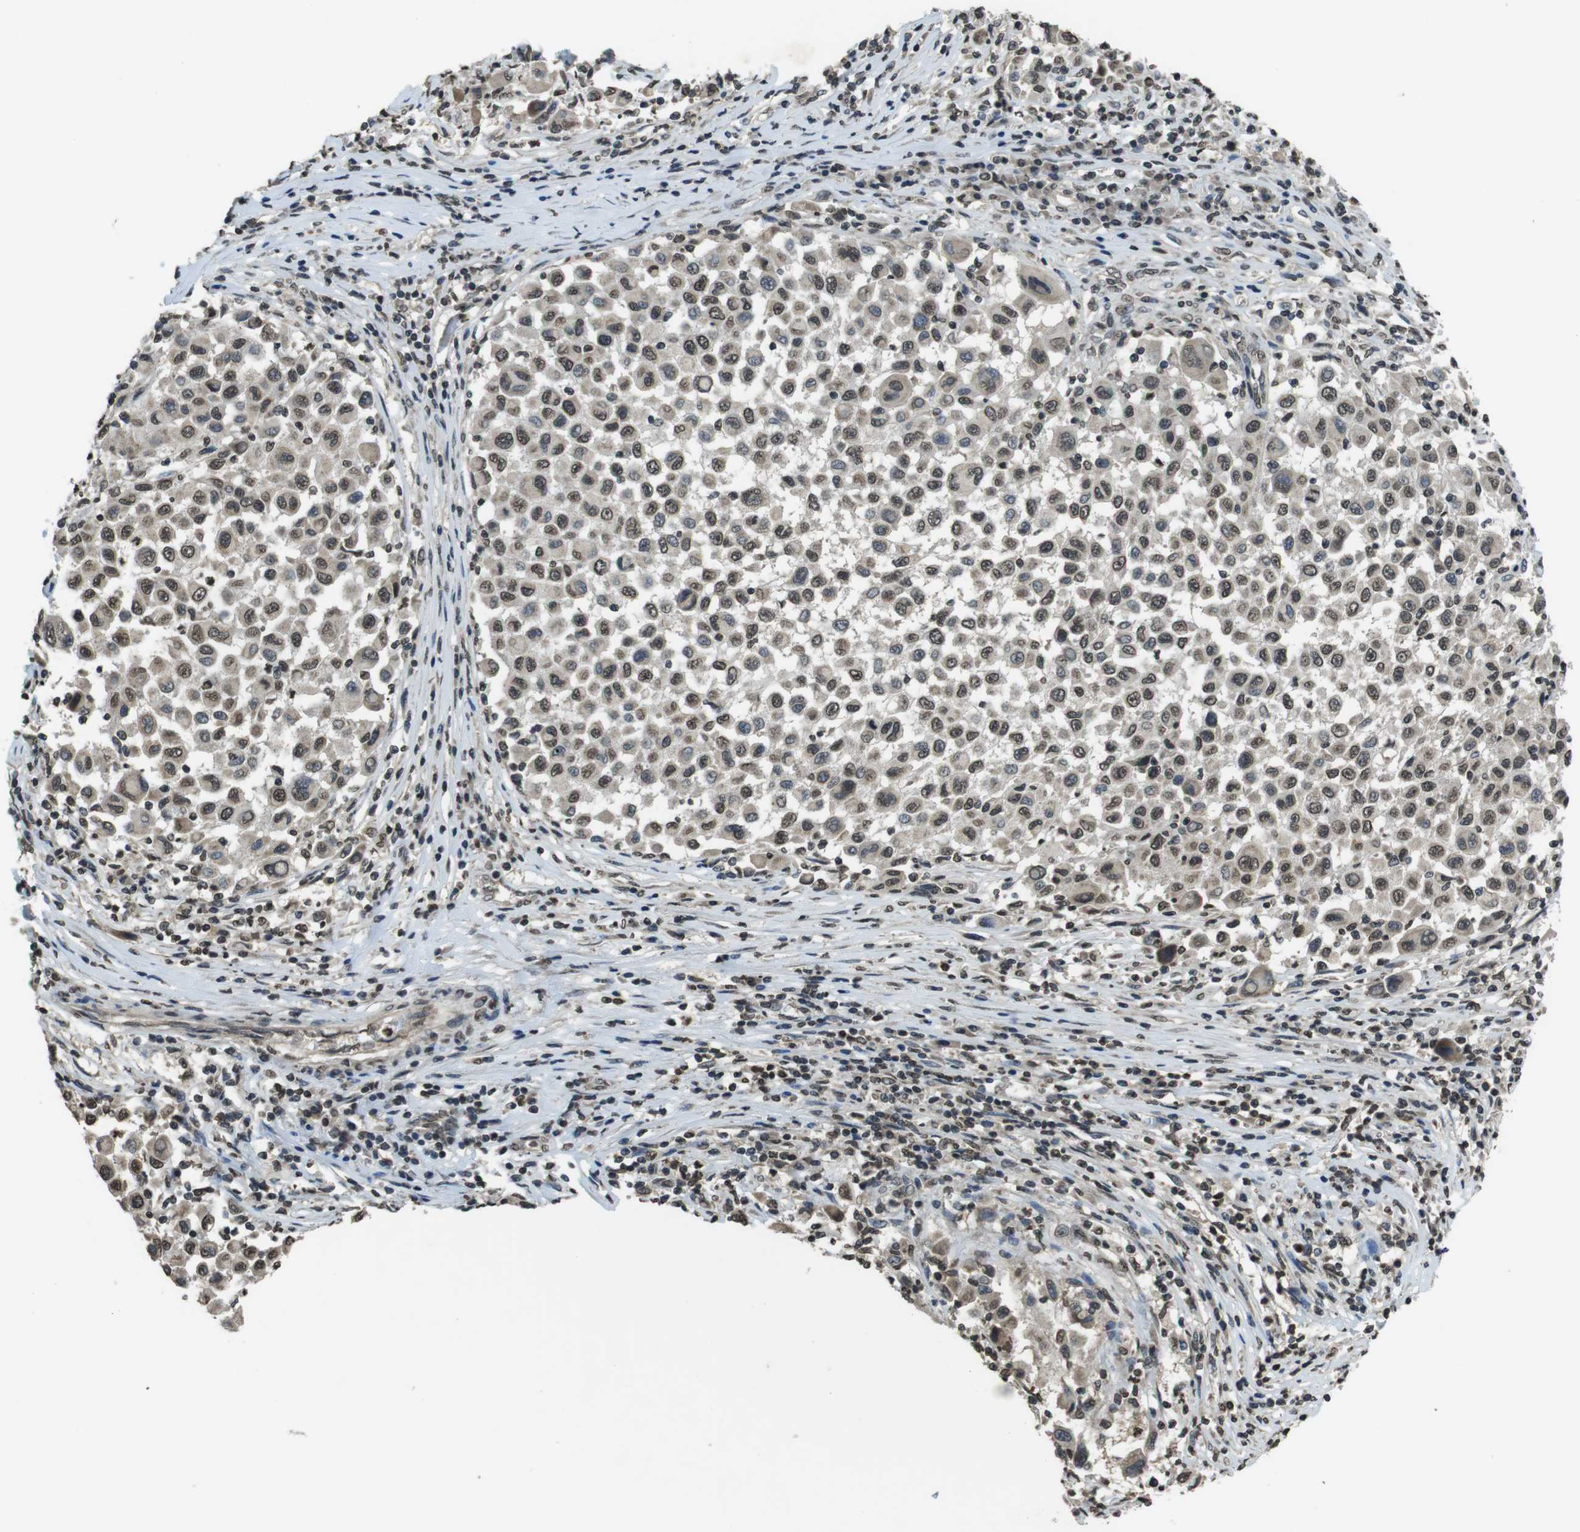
{"staining": {"intensity": "moderate", "quantity": "25%-75%", "location": "nuclear"}, "tissue": "melanoma", "cell_type": "Tumor cells", "image_type": "cancer", "snomed": [{"axis": "morphology", "description": "Malignant melanoma, Metastatic site"}, {"axis": "topography", "description": "Lymph node"}], "caption": "Tumor cells reveal medium levels of moderate nuclear expression in approximately 25%-75% of cells in human melanoma.", "gene": "MAF", "patient": {"sex": "male", "age": 61}}